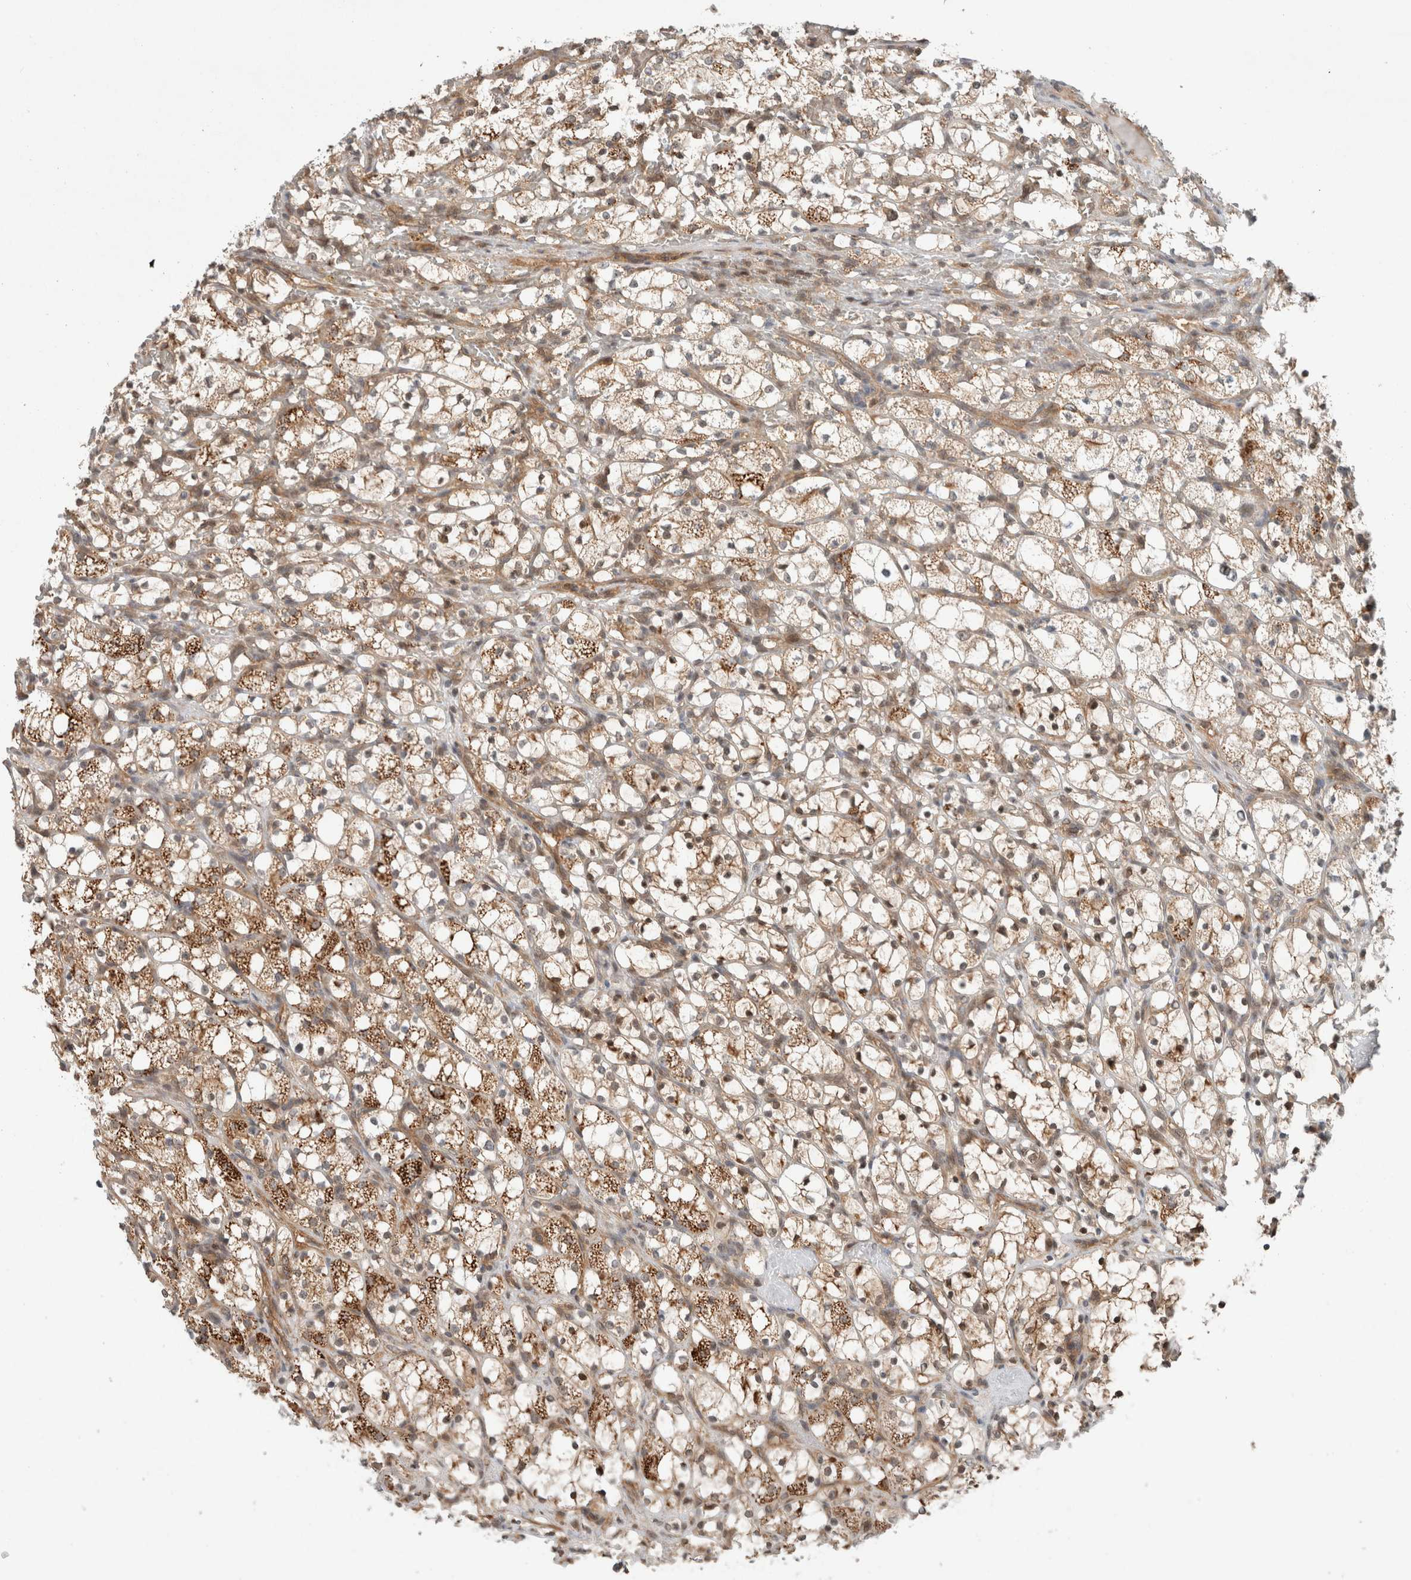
{"staining": {"intensity": "moderate", "quantity": ">75%", "location": "cytoplasmic/membranous"}, "tissue": "renal cancer", "cell_type": "Tumor cells", "image_type": "cancer", "snomed": [{"axis": "morphology", "description": "Adenocarcinoma, NOS"}, {"axis": "topography", "description": "Kidney"}], "caption": "This is an image of immunohistochemistry (IHC) staining of renal cancer (adenocarcinoma), which shows moderate staining in the cytoplasmic/membranous of tumor cells.", "gene": "CAAP1", "patient": {"sex": "female", "age": 69}}